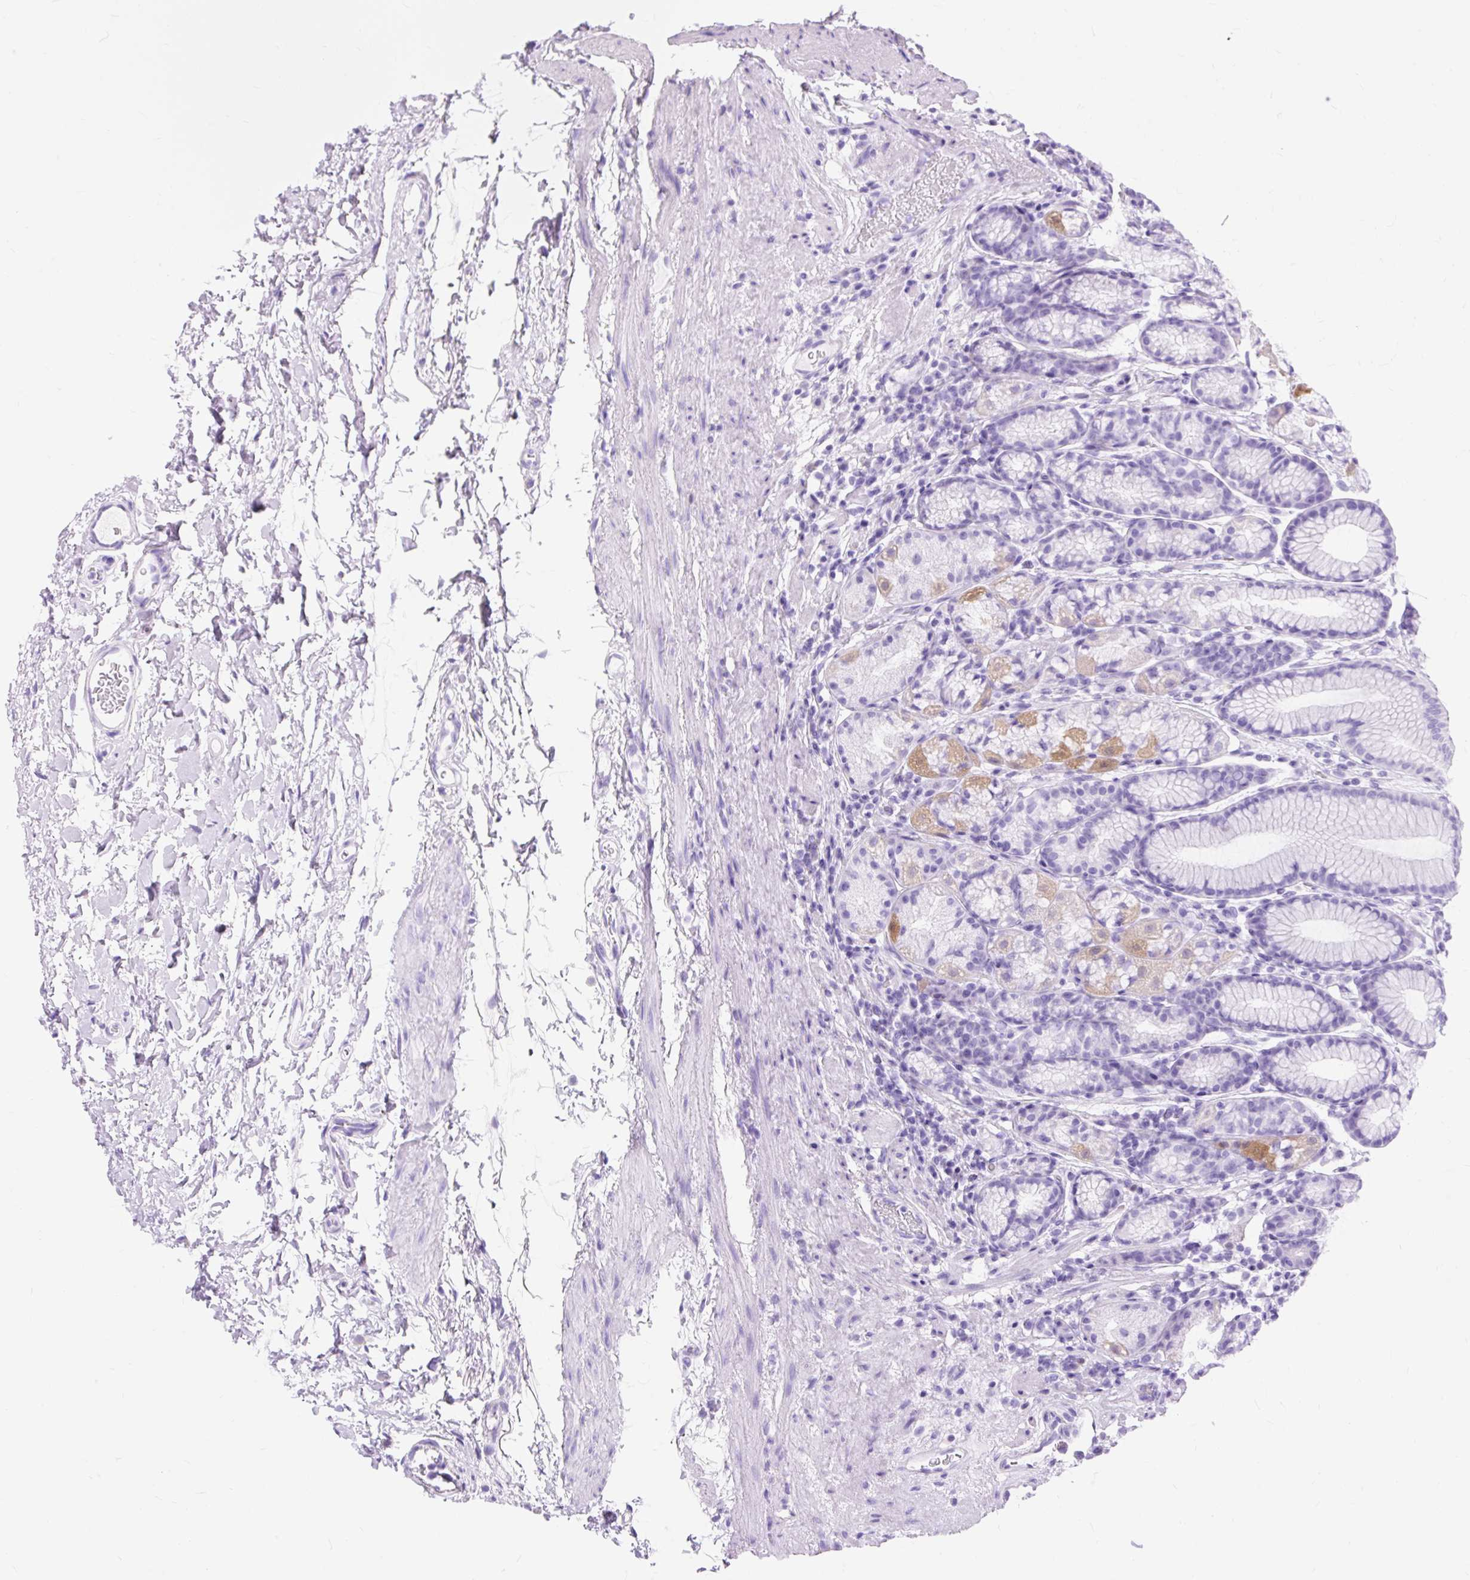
{"staining": {"intensity": "moderate", "quantity": "<25%", "location": "cytoplasmic/membranous"}, "tissue": "stomach", "cell_type": "Glandular cells", "image_type": "normal", "snomed": [{"axis": "morphology", "description": "Normal tissue, NOS"}, {"axis": "topography", "description": "Stomach, lower"}], "caption": "Human stomach stained with a protein marker exhibits moderate staining in glandular cells.", "gene": "PVALB", "patient": {"sex": "male", "age": 67}}